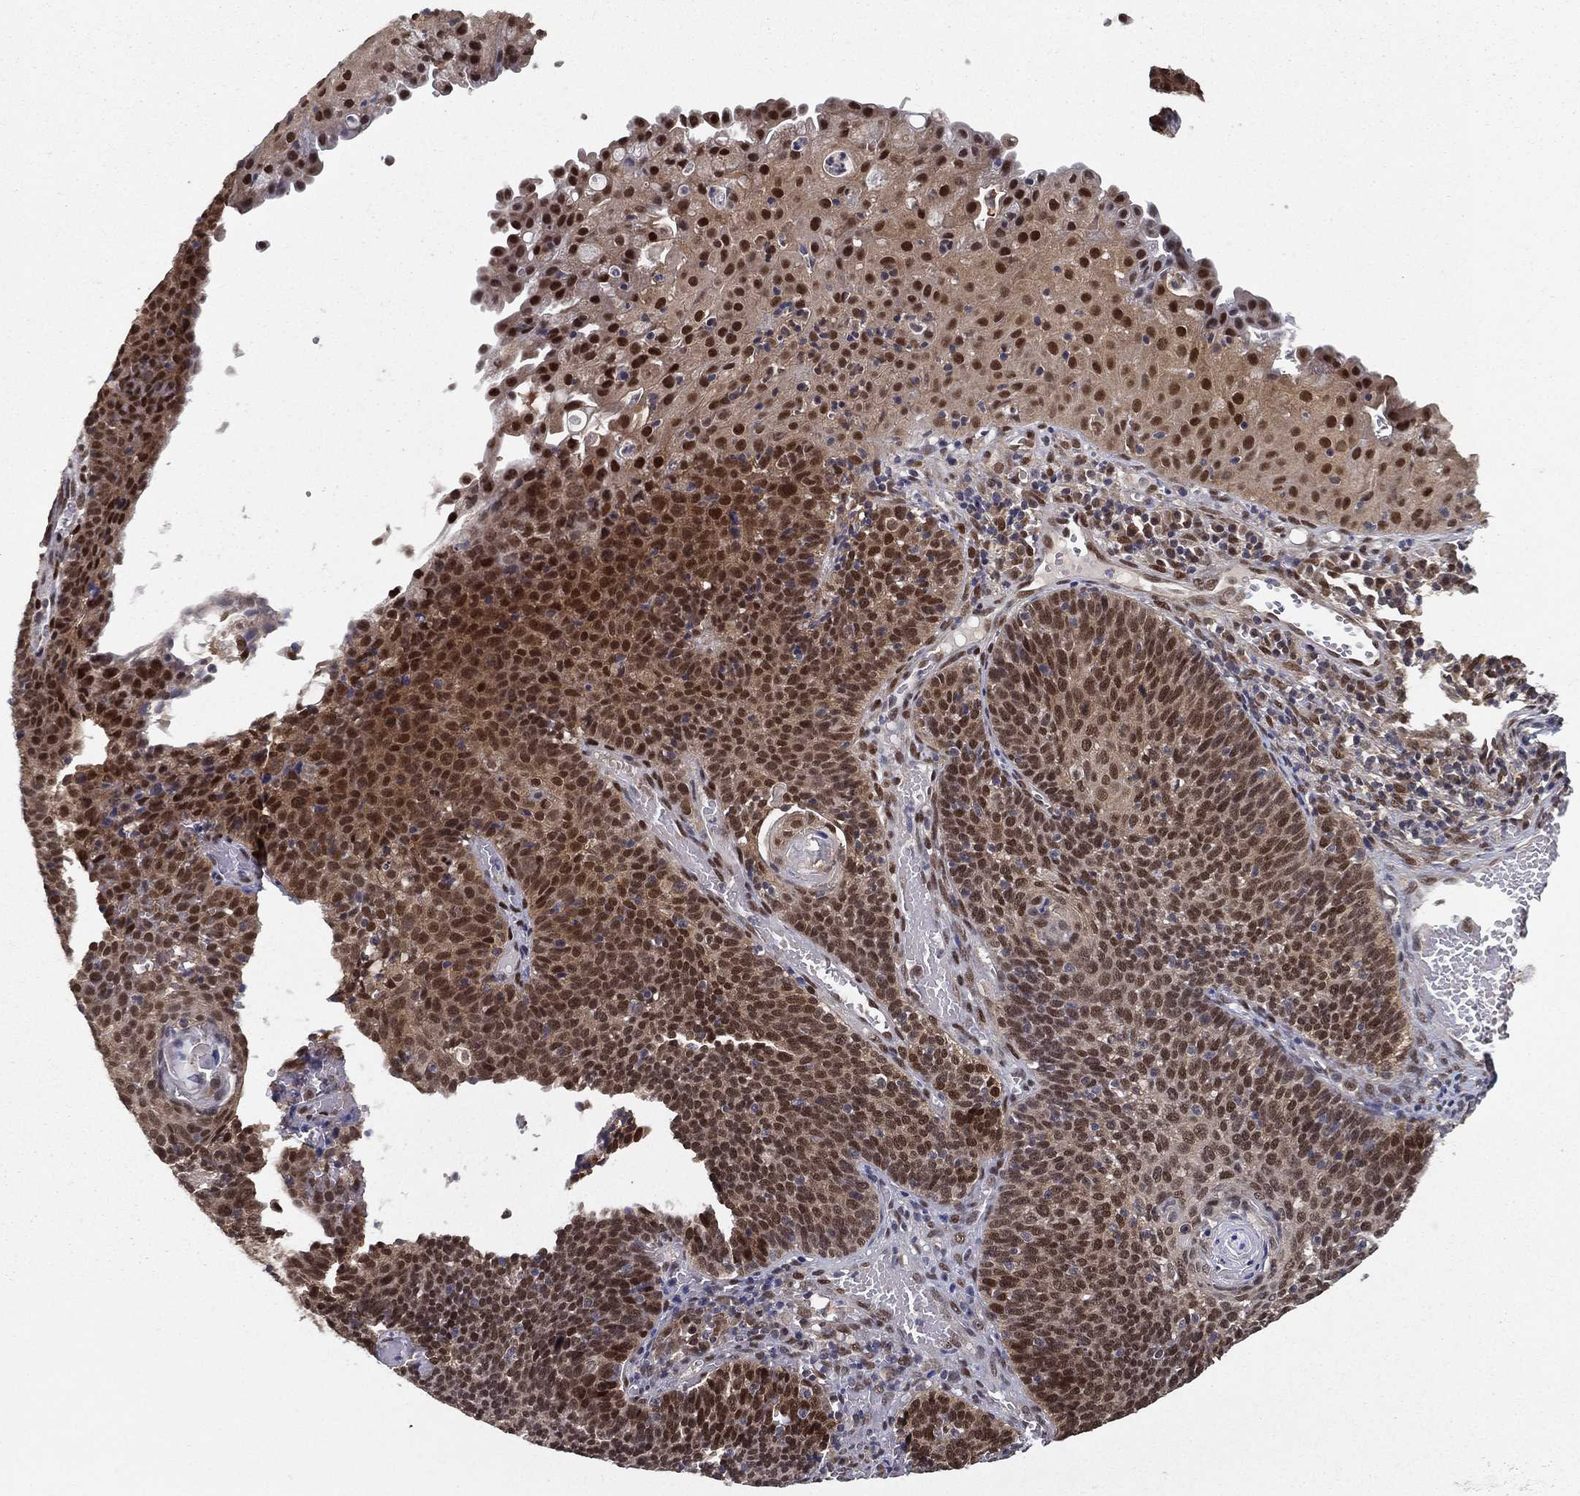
{"staining": {"intensity": "strong", "quantity": "25%-75%", "location": "cytoplasmic/membranous,nuclear"}, "tissue": "cervical cancer", "cell_type": "Tumor cells", "image_type": "cancer", "snomed": [{"axis": "morphology", "description": "Normal tissue, NOS"}, {"axis": "morphology", "description": "Squamous cell carcinoma, NOS"}, {"axis": "topography", "description": "Cervix"}], "caption": "A brown stain highlights strong cytoplasmic/membranous and nuclear staining of a protein in human cervical cancer (squamous cell carcinoma) tumor cells.", "gene": "CARM1", "patient": {"sex": "female", "age": 39}}